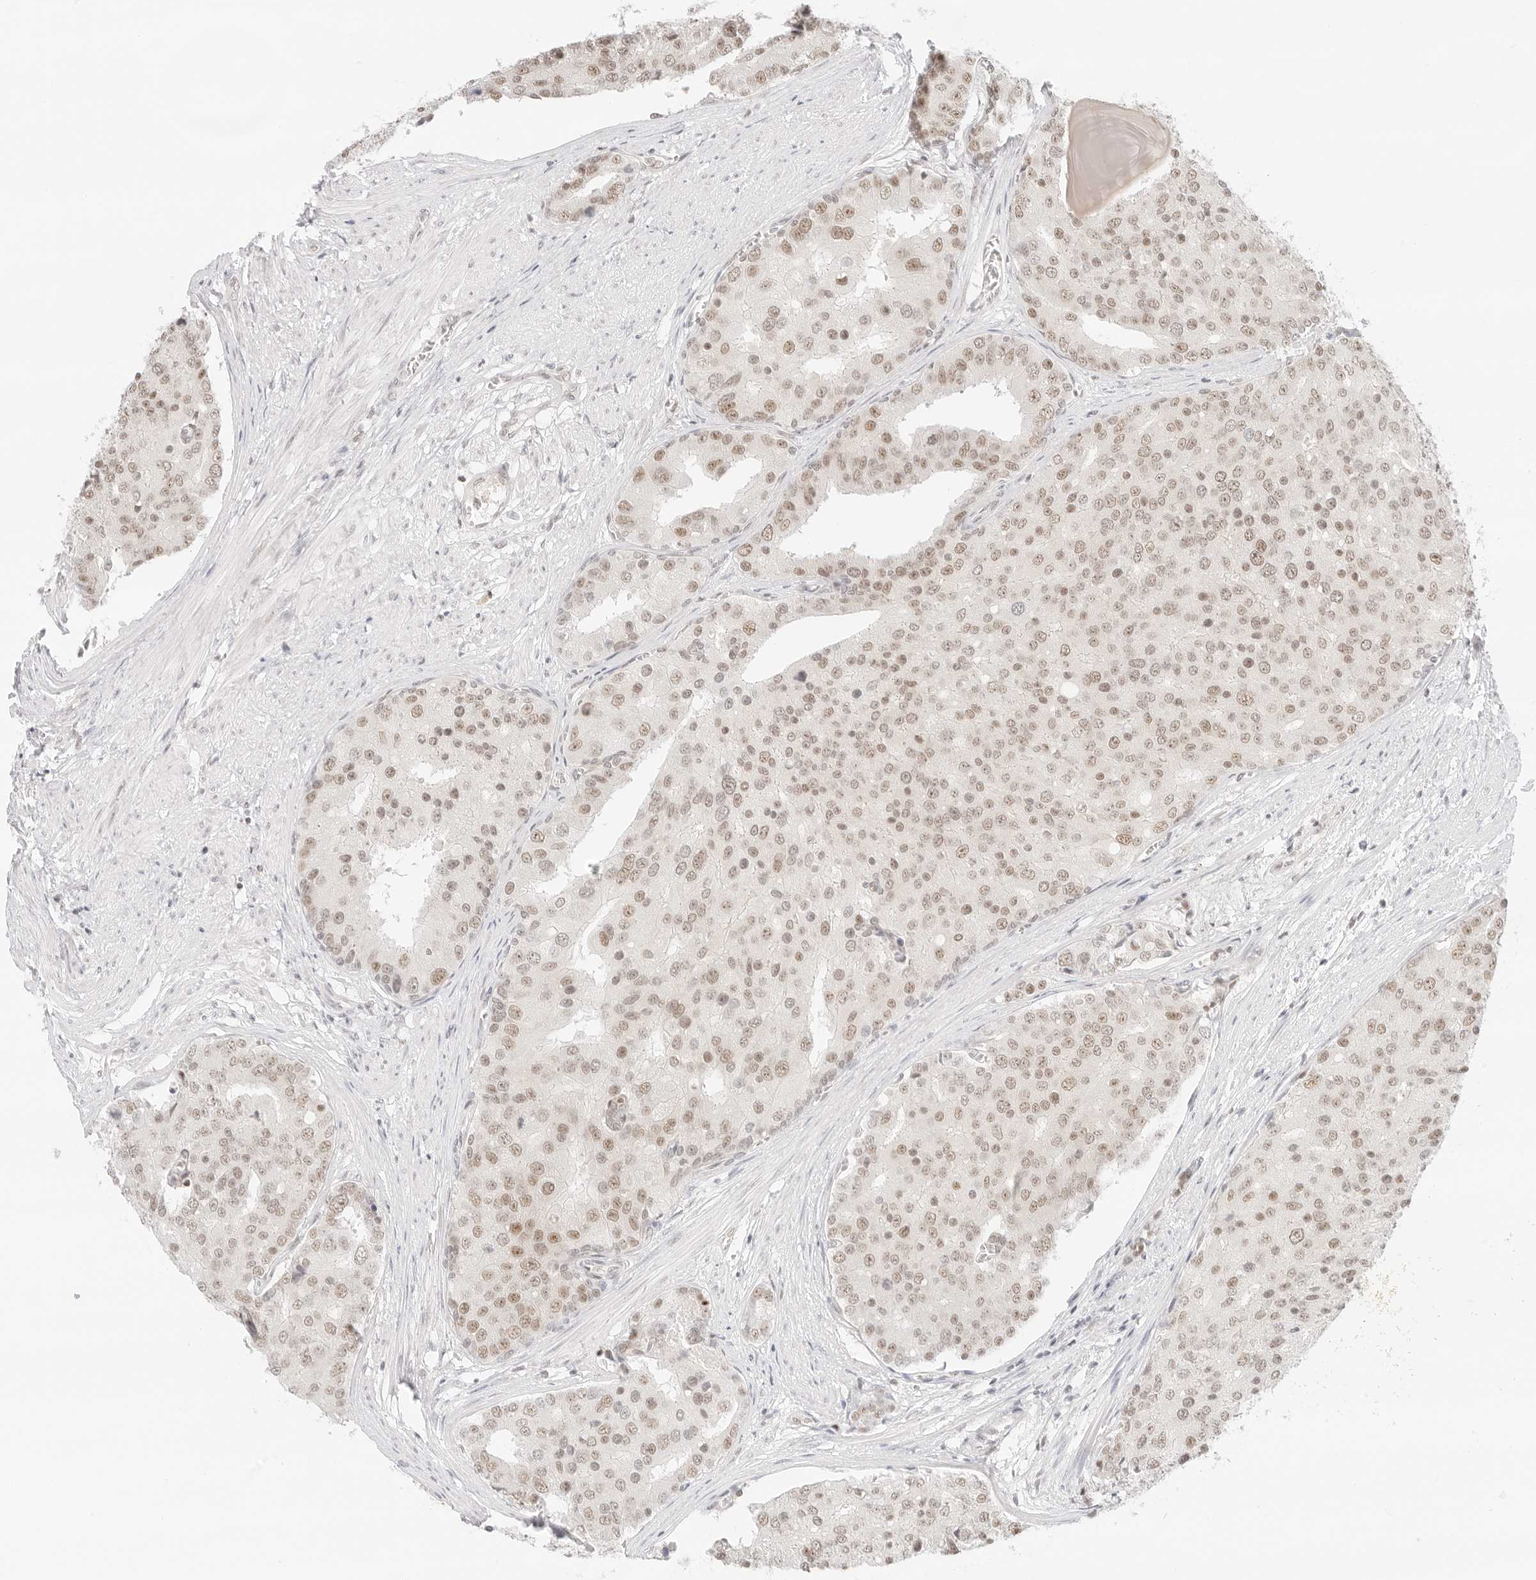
{"staining": {"intensity": "weak", "quantity": ">75%", "location": "nuclear"}, "tissue": "prostate cancer", "cell_type": "Tumor cells", "image_type": "cancer", "snomed": [{"axis": "morphology", "description": "Adenocarcinoma, High grade"}, {"axis": "topography", "description": "Prostate"}], "caption": "Immunohistochemistry (IHC) micrograph of neoplastic tissue: human adenocarcinoma (high-grade) (prostate) stained using IHC demonstrates low levels of weak protein expression localized specifically in the nuclear of tumor cells, appearing as a nuclear brown color.", "gene": "ITGA6", "patient": {"sex": "male", "age": 50}}